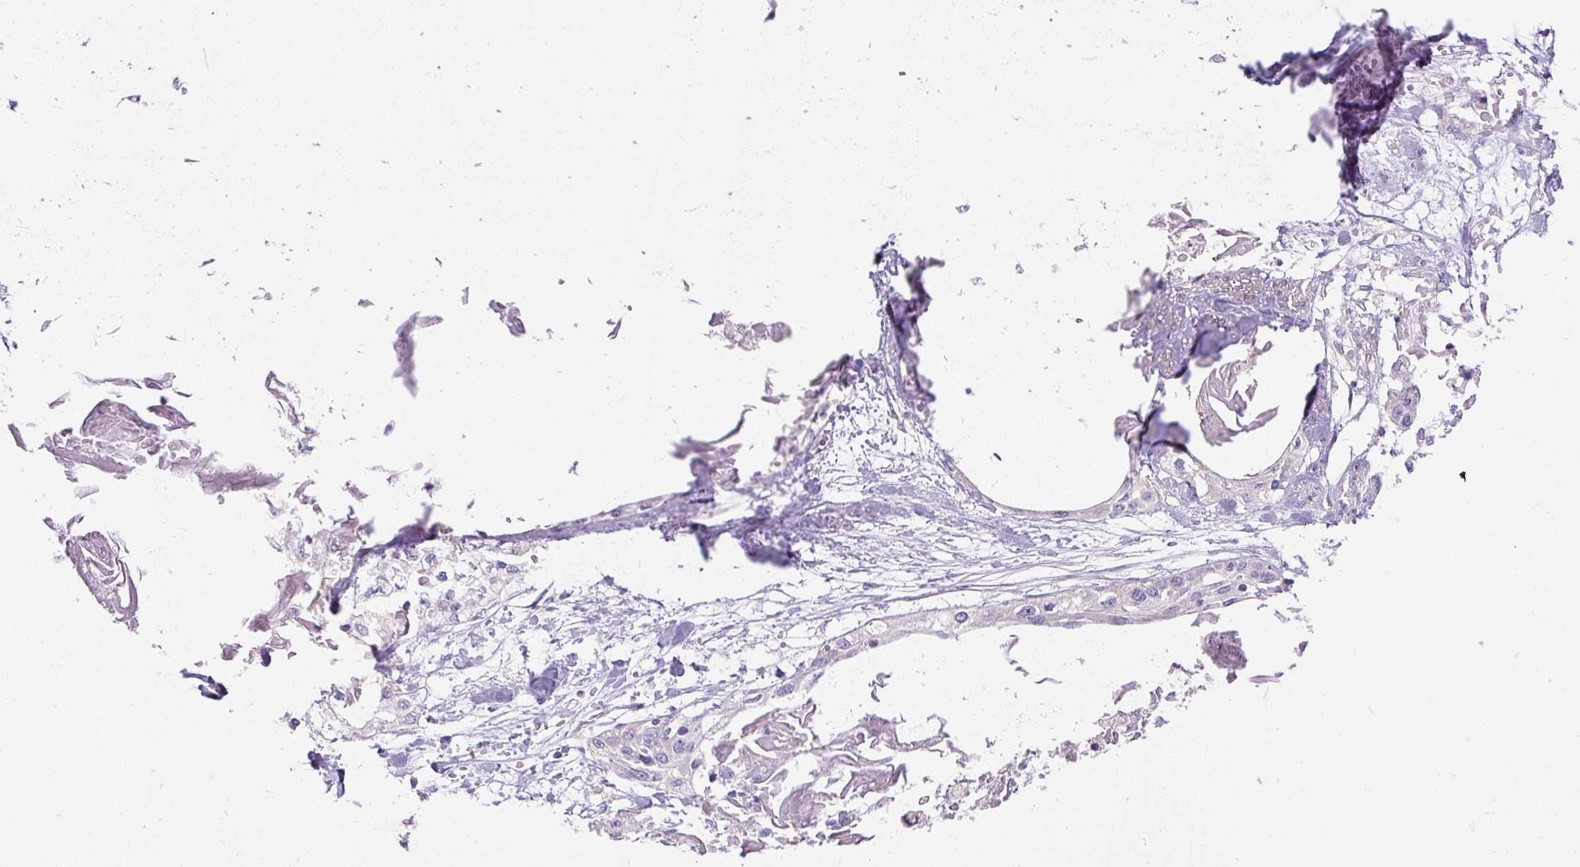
{"staining": {"intensity": "negative", "quantity": "none", "location": "none"}, "tissue": "cervical cancer", "cell_type": "Tumor cells", "image_type": "cancer", "snomed": [{"axis": "morphology", "description": "Squamous cell carcinoma, NOS"}, {"axis": "topography", "description": "Cervix"}], "caption": "Tumor cells are negative for protein expression in human squamous cell carcinoma (cervical). (Brightfield microscopy of DAB immunohistochemistry (IHC) at high magnification).", "gene": "GBX1", "patient": {"sex": "female", "age": 57}}